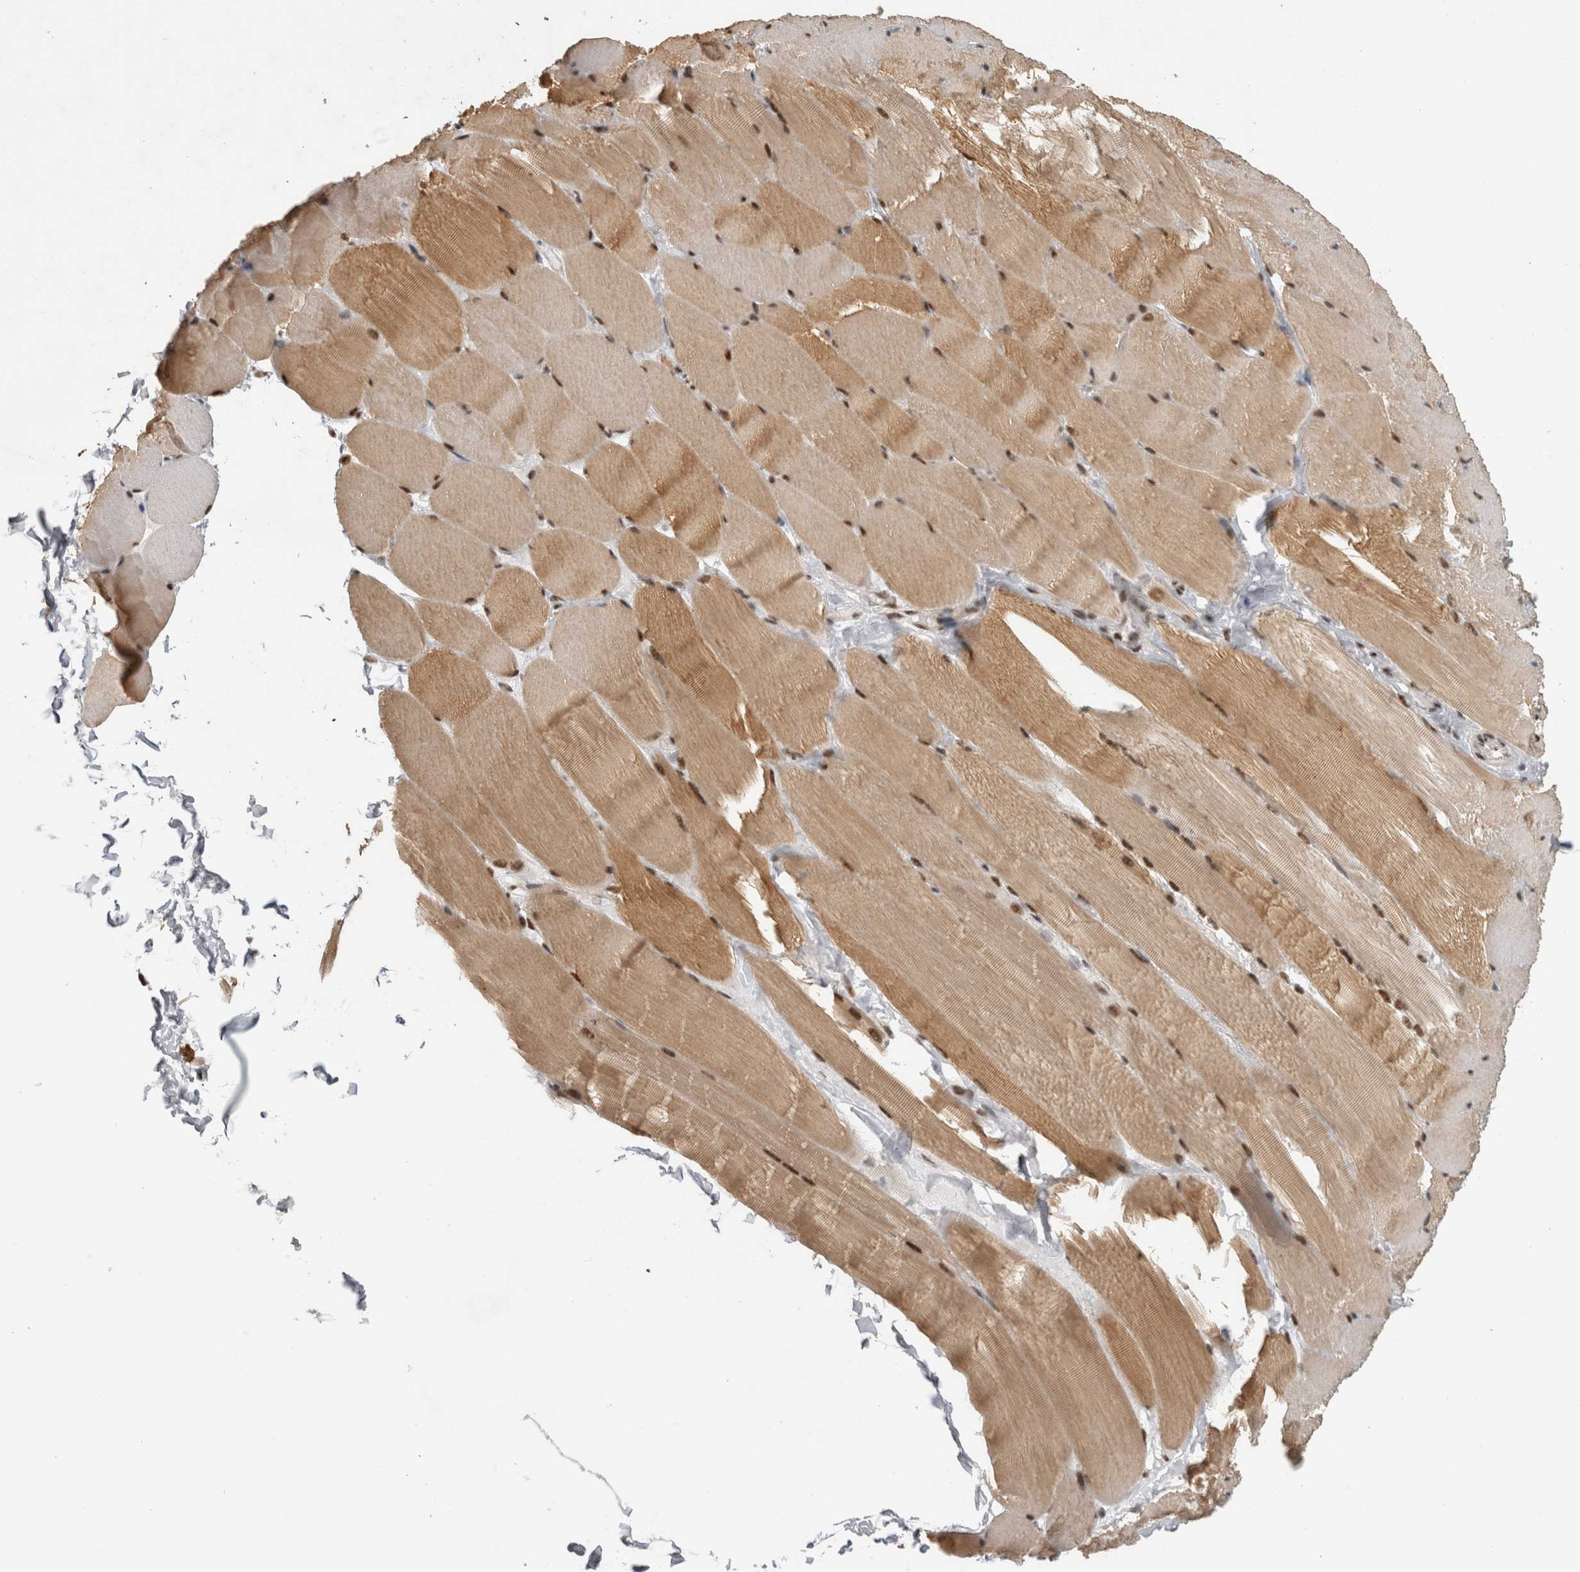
{"staining": {"intensity": "moderate", "quantity": ">75%", "location": "cytoplasmic/membranous,nuclear"}, "tissue": "skeletal muscle", "cell_type": "Myocytes", "image_type": "normal", "snomed": [{"axis": "morphology", "description": "Normal tissue, NOS"}, {"axis": "topography", "description": "Skin"}, {"axis": "topography", "description": "Skeletal muscle"}], "caption": "Moderate cytoplasmic/membranous,nuclear protein positivity is identified in approximately >75% of myocytes in skeletal muscle. Nuclei are stained in blue.", "gene": "CDK11A", "patient": {"sex": "male", "age": 83}}